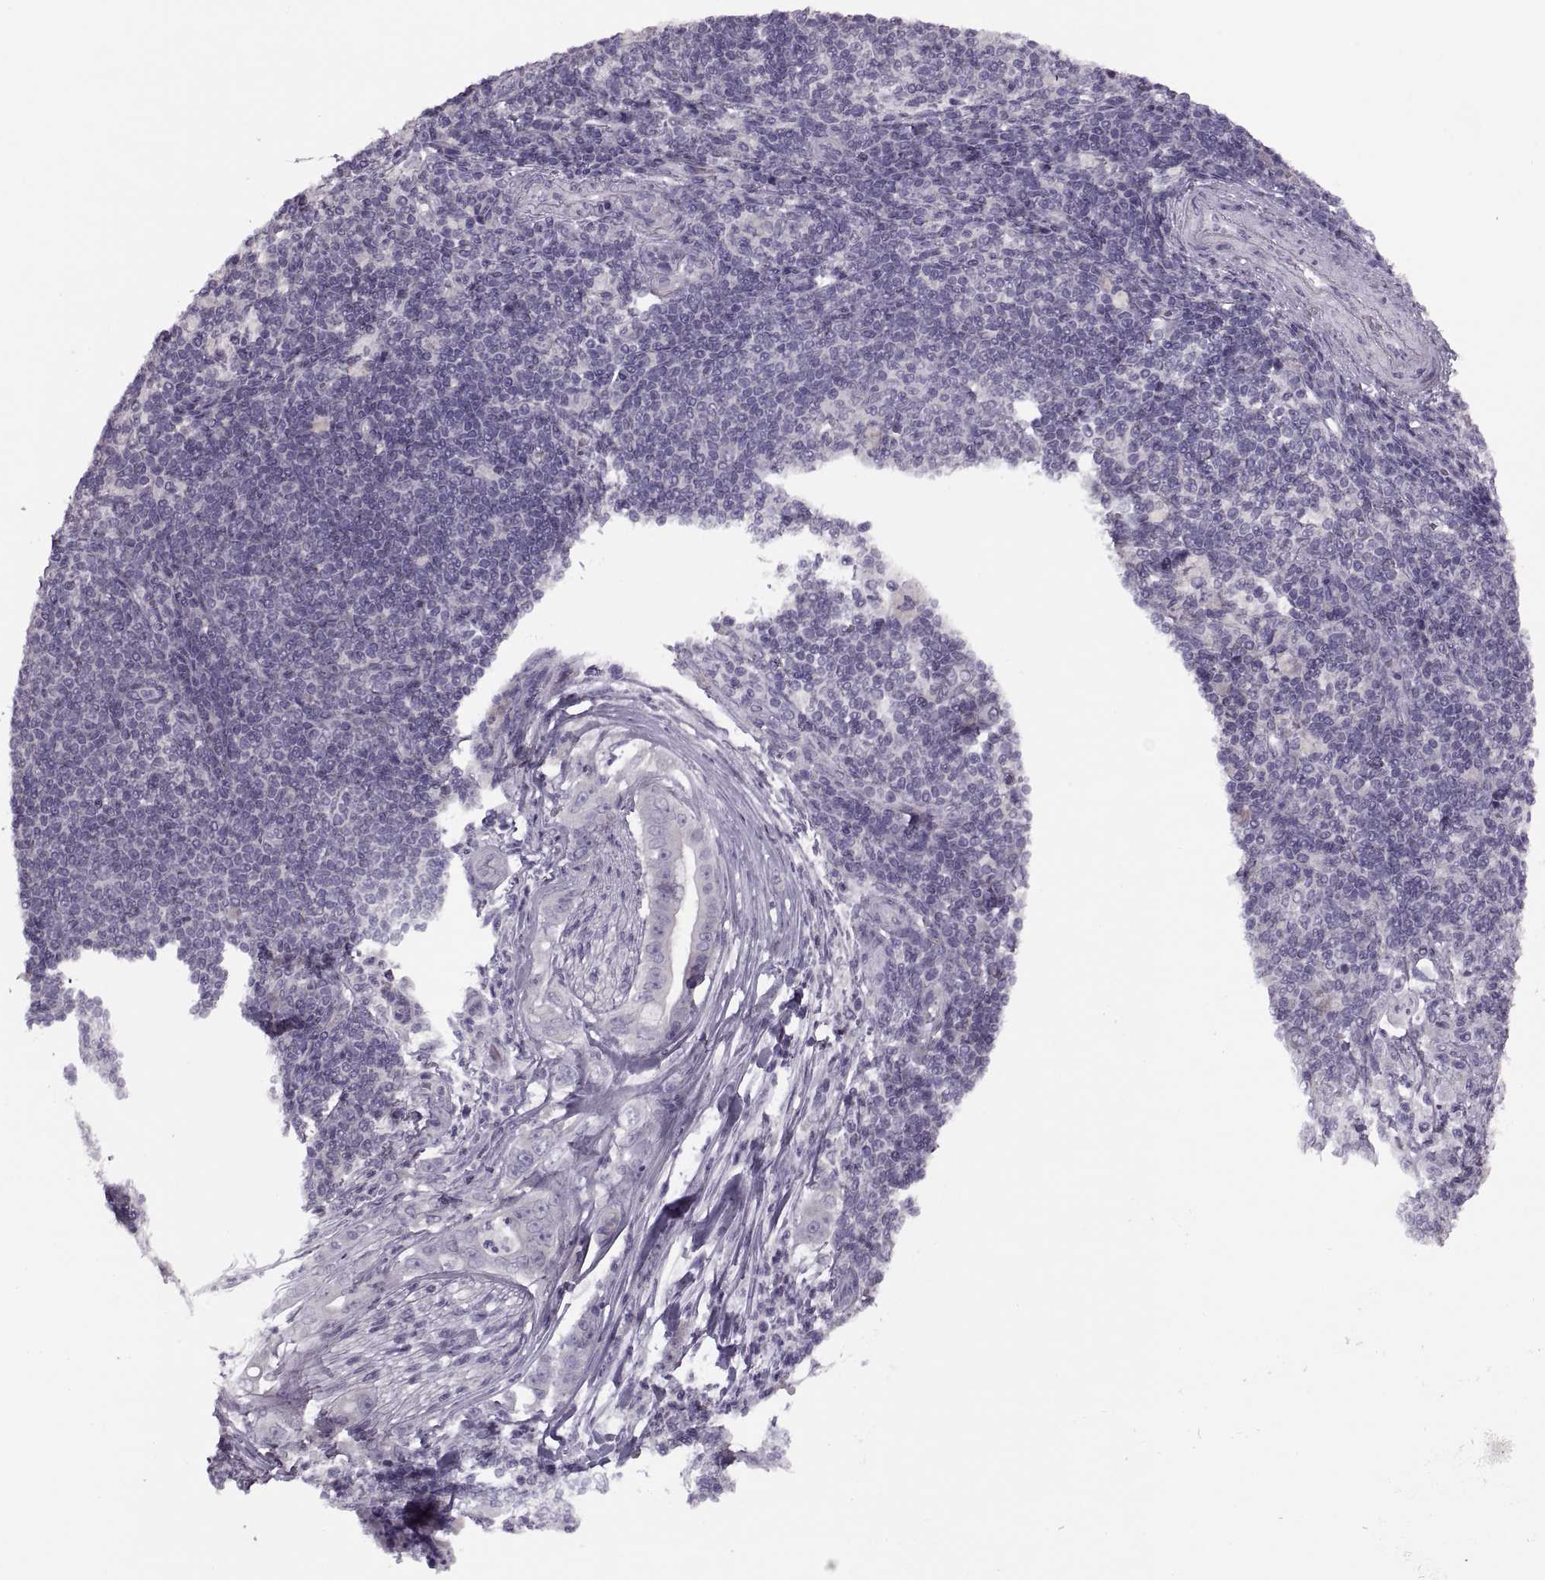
{"staining": {"intensity": "negative", "quantity": "none", "location": "none"}, "tissue": "pancreatic cancer", "cell_type": "Tumor cells", "image_type": "cancer", "snomed": [{"axis": "morphology", "description": "Adenocarcinoma, NOS"}, {"axis": "topography", "description": "Pancreas"}], "caption": "This is an immunohistochemistry histopathology image of human pancreatic cancer. There is no positivity in tumor cells.", "gene": "PRSS54", "patient": {"sex": "male", "age": 71}}